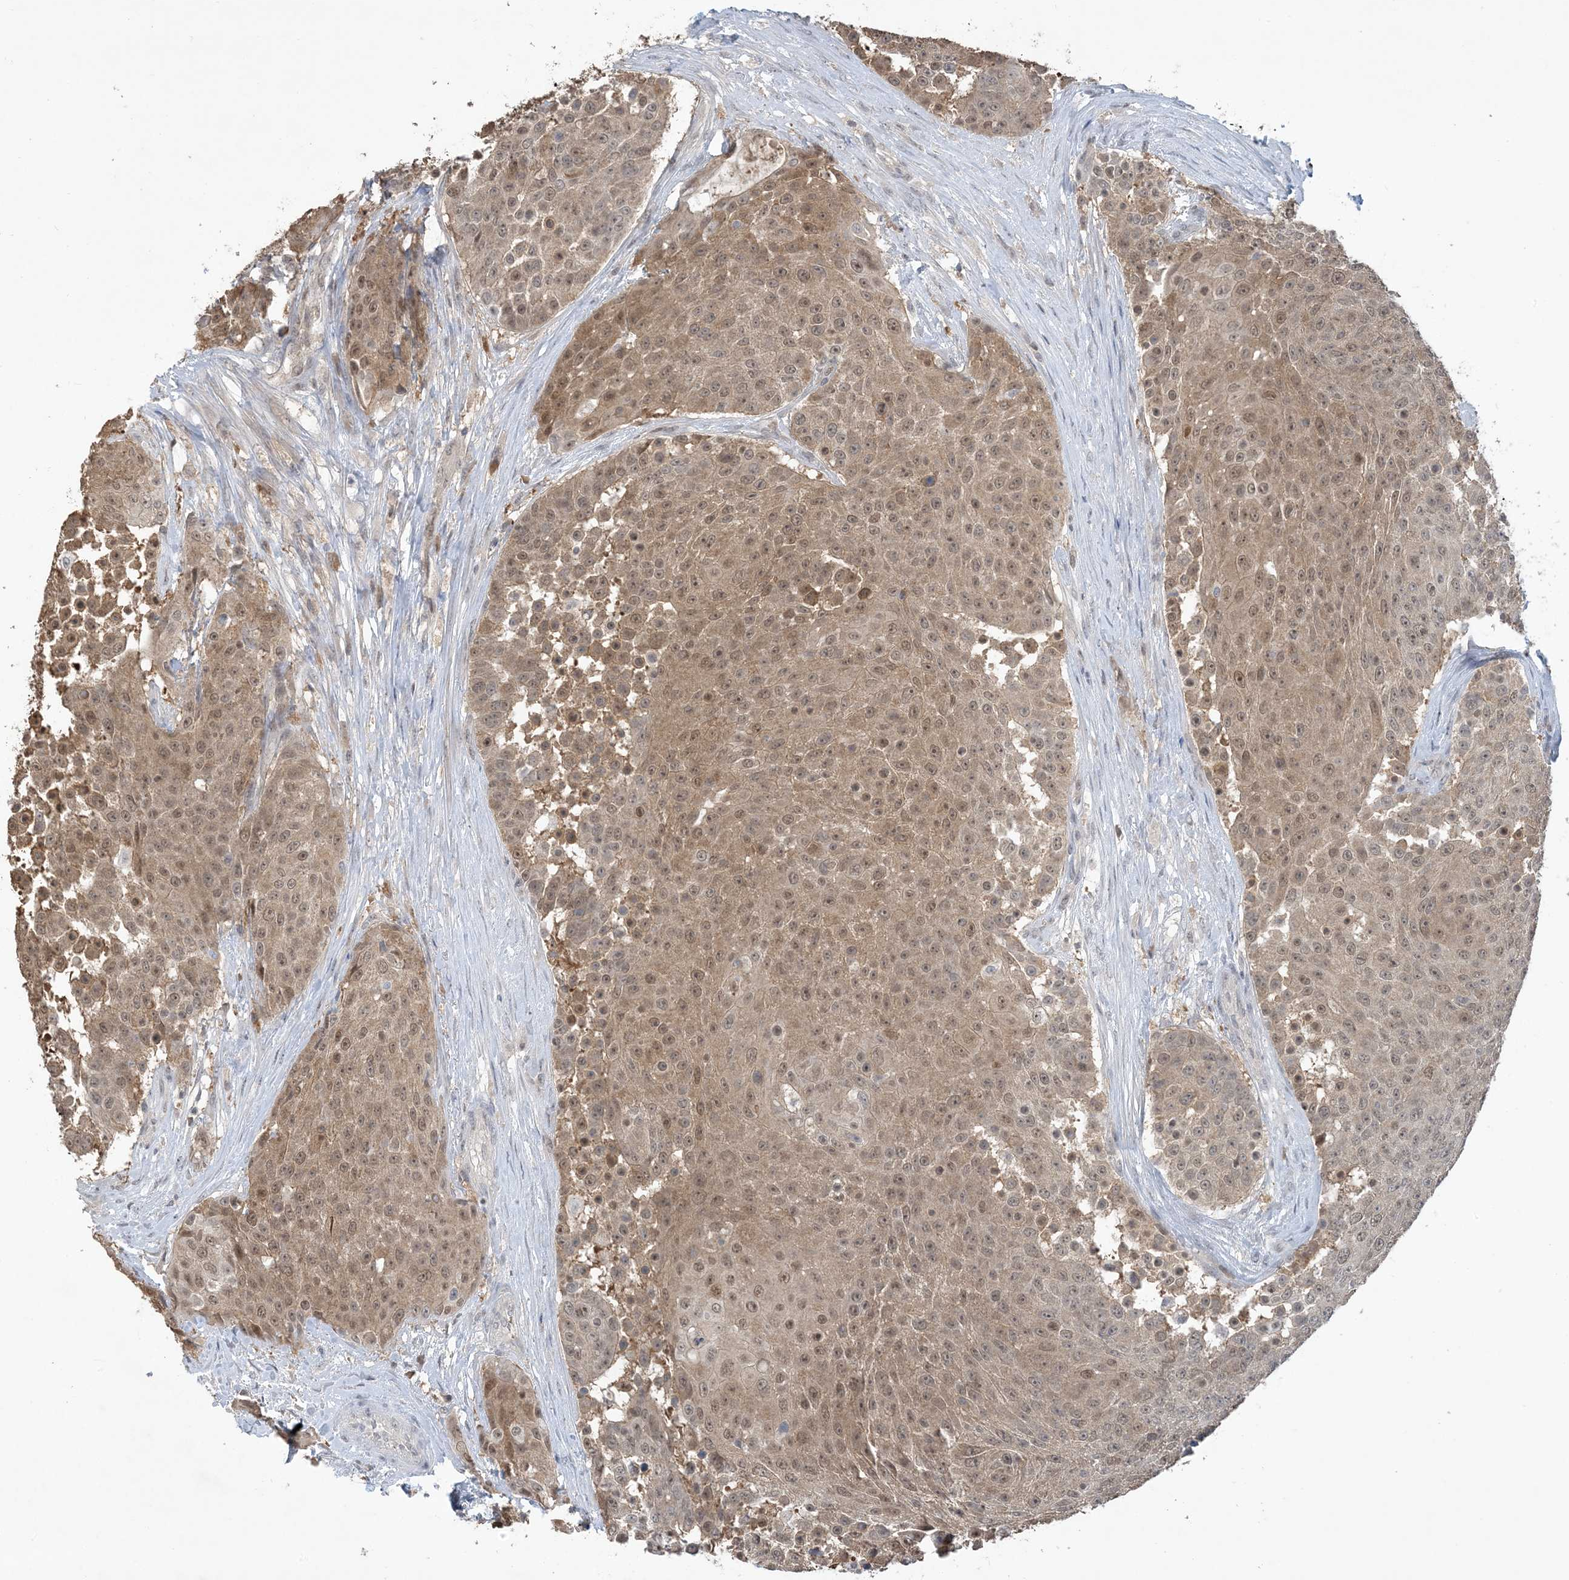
{"staining": {"intensity": "moderate", "quantity": ">75%", "location": "cytoplasmic/membranous,nuclear"}, "tissue": "urothelial cancer", "cell_type": "Tumor cells", "image_type": "cancer", "snomed": [{"axis": "morphology", "description": "Urothelial carcinoma, High grade"}, {"axis": "topography", "description": "Urinary bladder"}], "caption": "Moderate cytoplasmic/membranous and nuclear staining is seen in about >75% of tumor cells in urothelial carcinoma (high-grade).", "gene": "UBE2E1", "patient": {"sex": "female", "age": 63}}